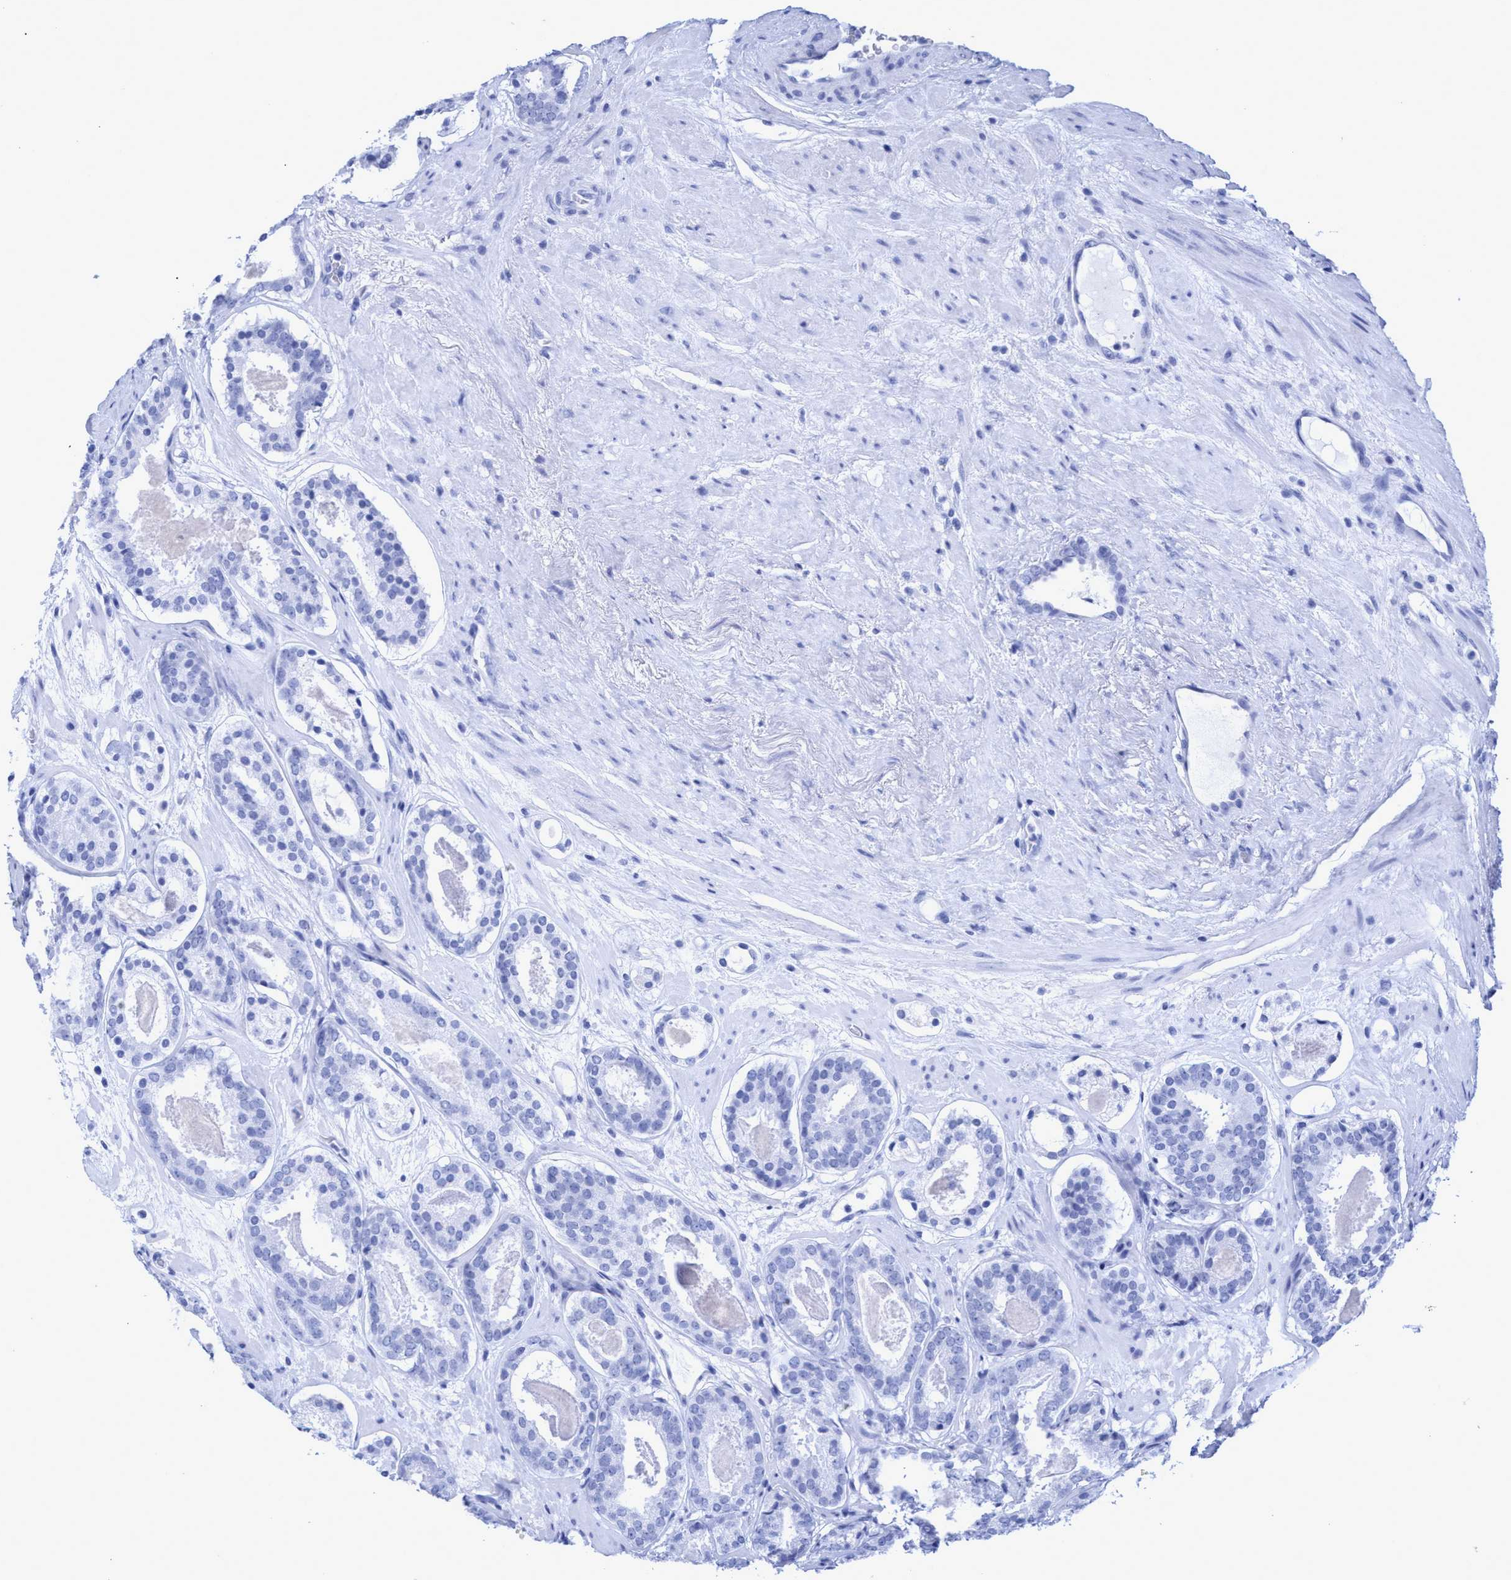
{"staining": {"intensity": "negative", "quantity": "none", "location": "none"}, "tissue": "prostate cancer", "cell_type": "Tumor cells", "image_type": "cancer", "snomed": [{"axis": "morphology", "description": "Adenocarcinoma, Low grade"}, {"axis": "topography", "description": "Prostate"}], "caption": "This is an IHC image of prostate cancer. There is no staining in tumor cells.", "gene": "INSL6", "patient": {"sex": "male", "age": 69}}